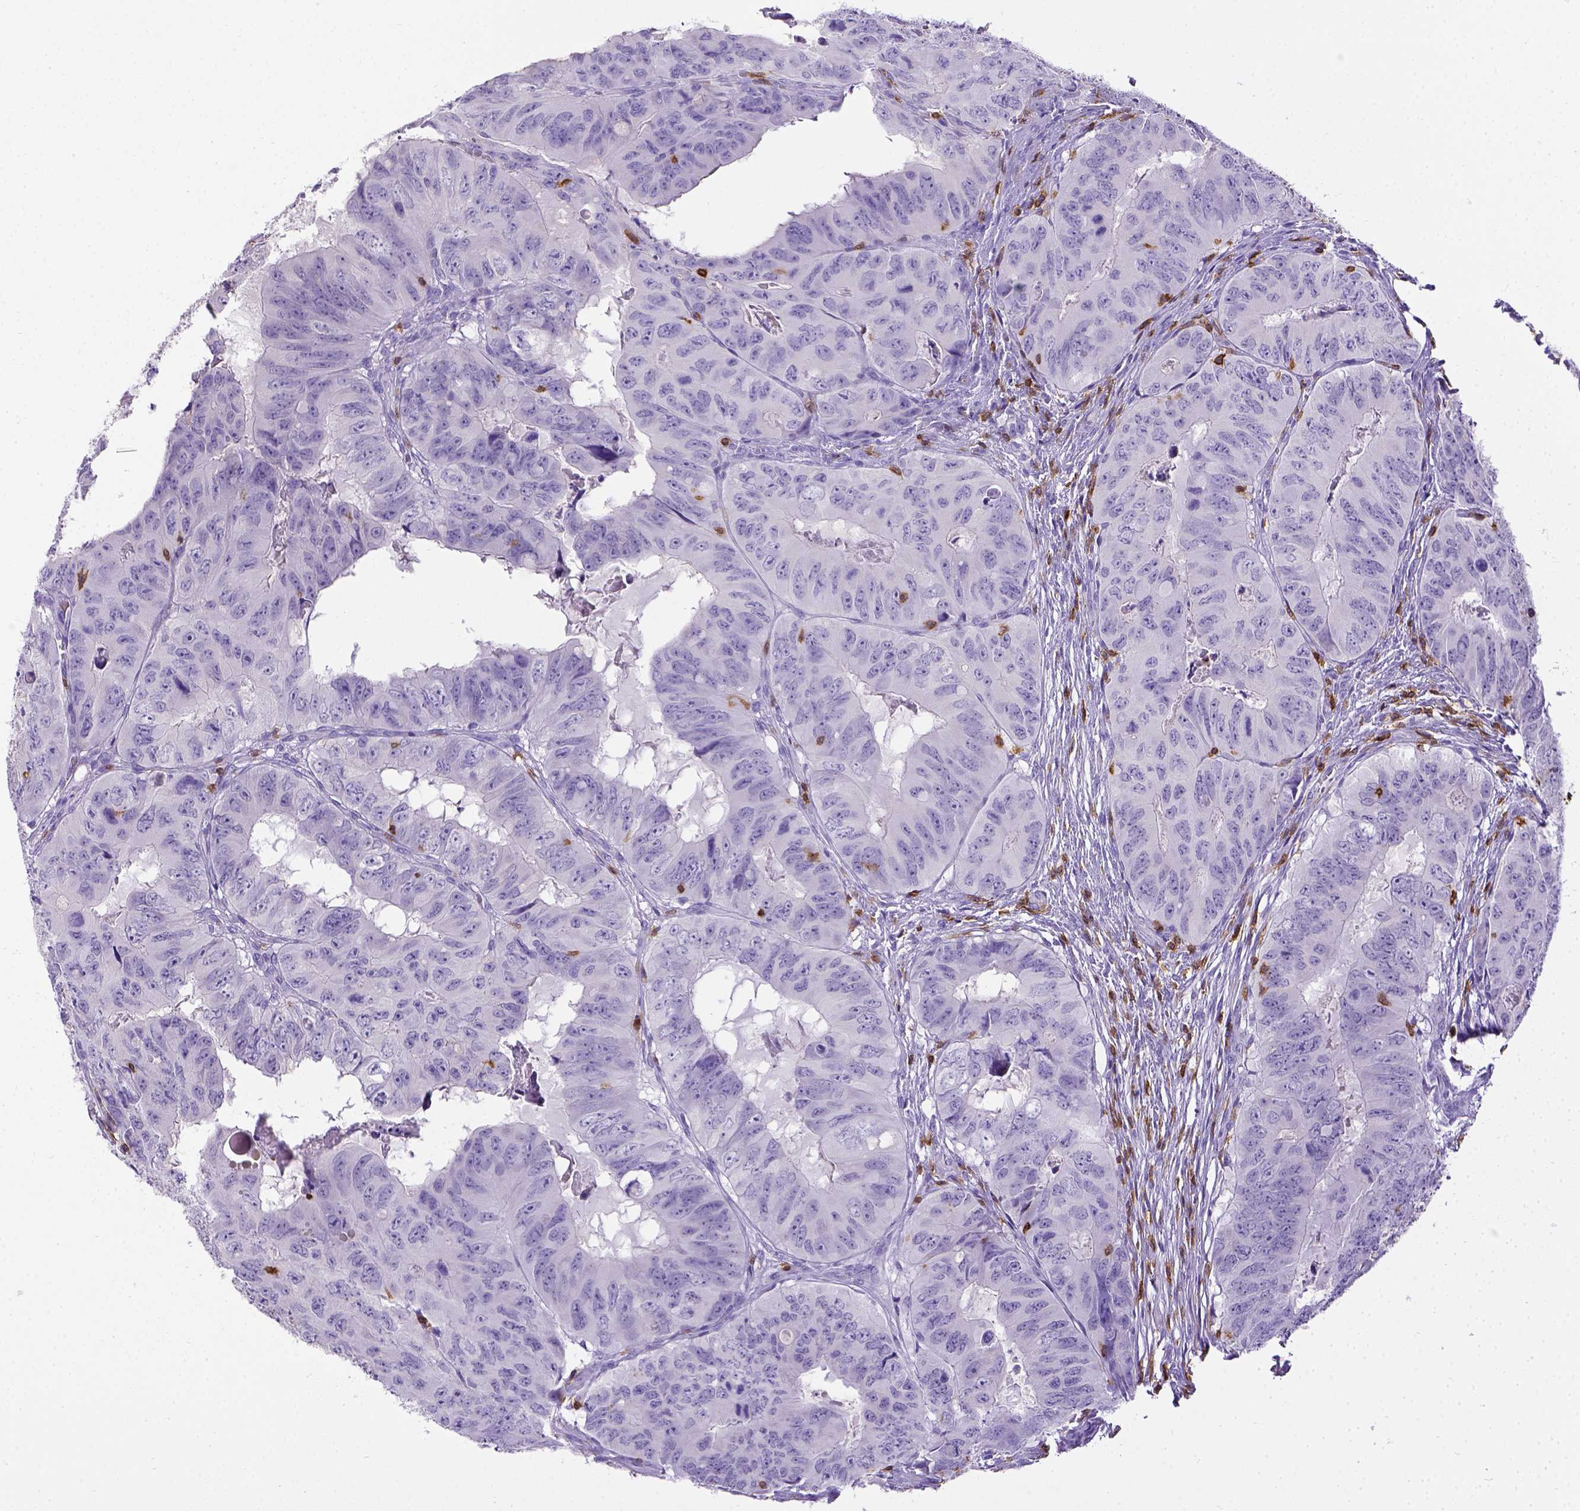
{"staining": {"intensity": "negative", "quantity": "none", "location": "none"}, "tissue": "colorectal cancer", "cell_type": "Tumor cells", "image_type": "cancer", "snomed": [{"axis": "morphology", "description": "Adenocarcinoma, NOS"}, {"axis": "topography", "description": "Colon"}], "caption": "This is an immunohistochemistry (IHC) photomicrograph of colorectal cancer (adenocarcinoma). There is no positivity in tumor cells.", "gene": "CD3E", "patient": {"sex": "male", "age": 79}}